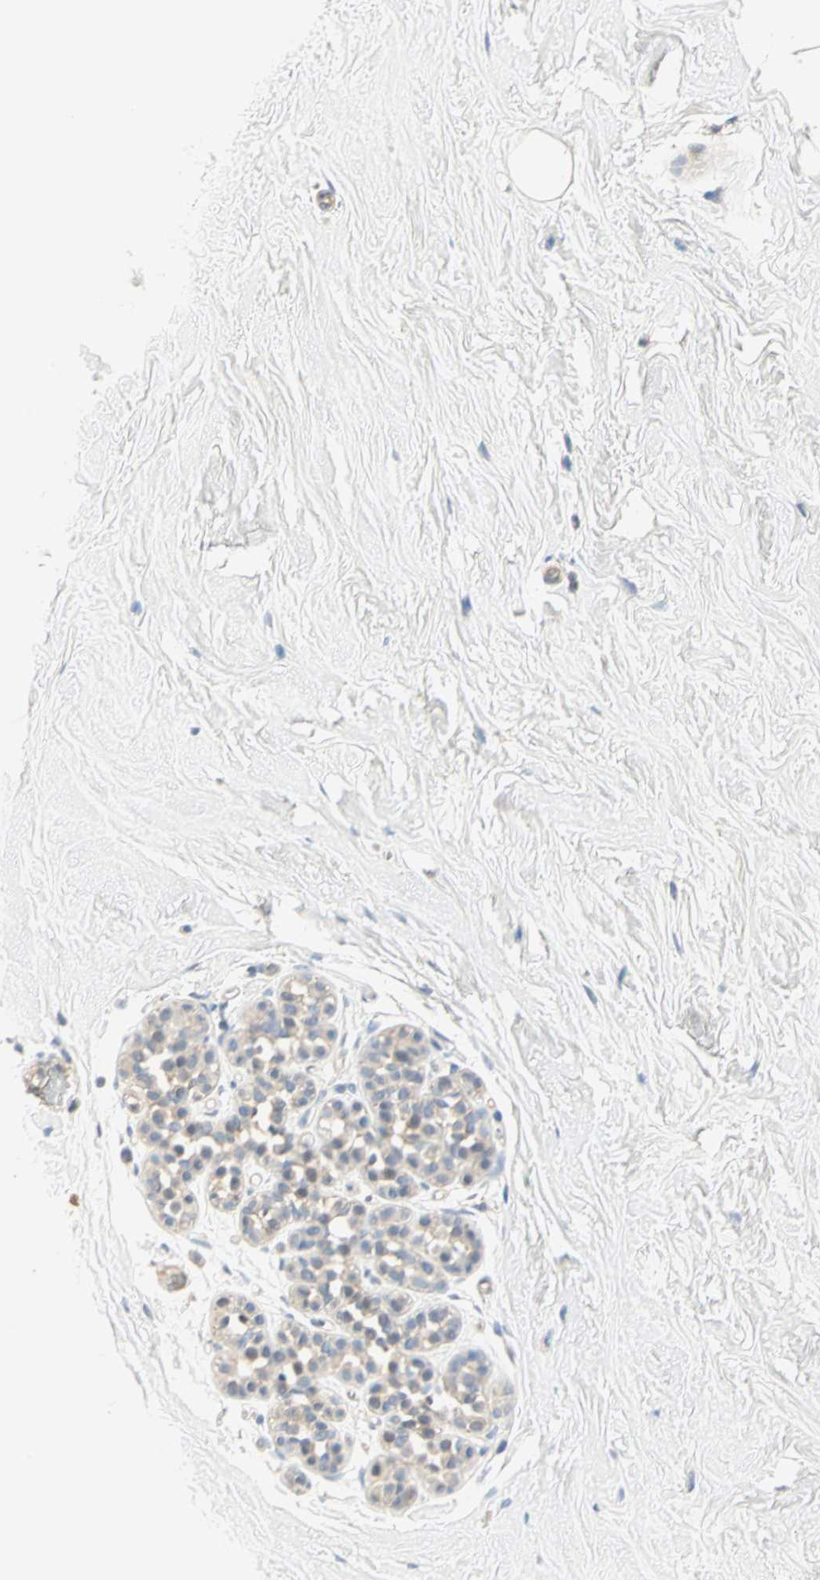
{"staining": {"intensity": "weak", "quantity": "25%-75%", "location": "cytoplasmic/membranous"}, "tissue": "breast", "cell_type": "Adipocytes", "image_type": "normal", "snomed": [{"axis": "morphology", "description": "Normal tissue, NOS"}, {"axis": "topography", "description": "Breast"}], "caption": "A low amount of weak cytoplasmic/membranous positivity is identified in approximately 25%-75% of adipocytes in benign breast. (DAB (3,3'-diaminobenzidine) IHC with brightfield microscopy, high magnification).", "gene": "GPR153", "patient": {"sex": "female", "age": 75}}